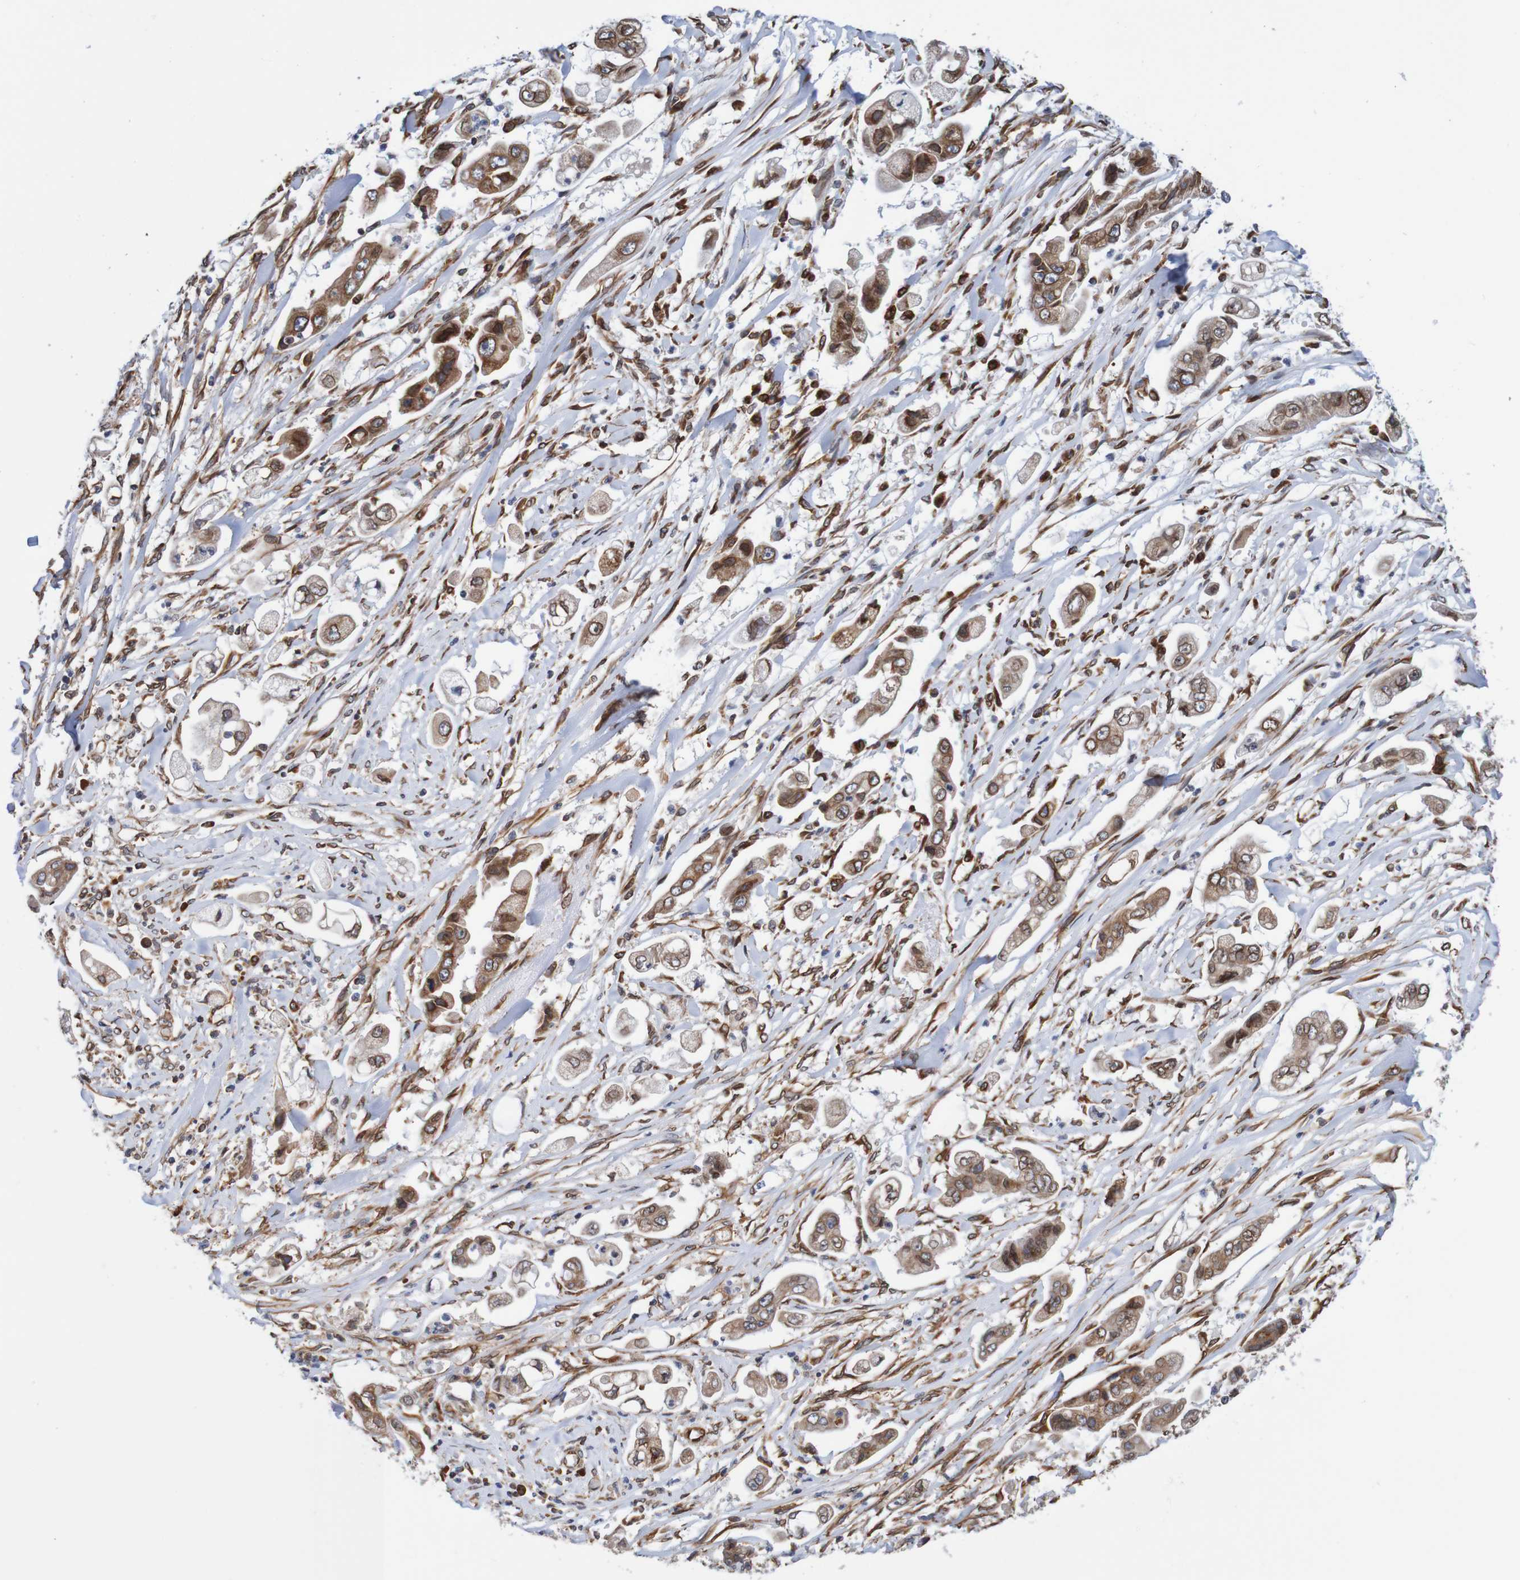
{"staining": {"intensity": "moderate", "quantity": ">75%", "location": "cytoplasmic/membranous,nuclear"}, "tissue": "stomach cancer", "cell_type": "Tumor cells", "image_type": "cancer", "snomed": [{"axis": "morphology", "description": "Adenocarcinoma, NOS"}, {"axis": "topography", "description": "Stomach"}], "caption": "Immunohistochemical staining of human stomach adenocarcinoma displays moderate cytoplasmic/membranous and nuclear protein expression in about >75% of tumor cells.", "gene": "TMEM109", "patient": {"sex": "male", "age": 62}}